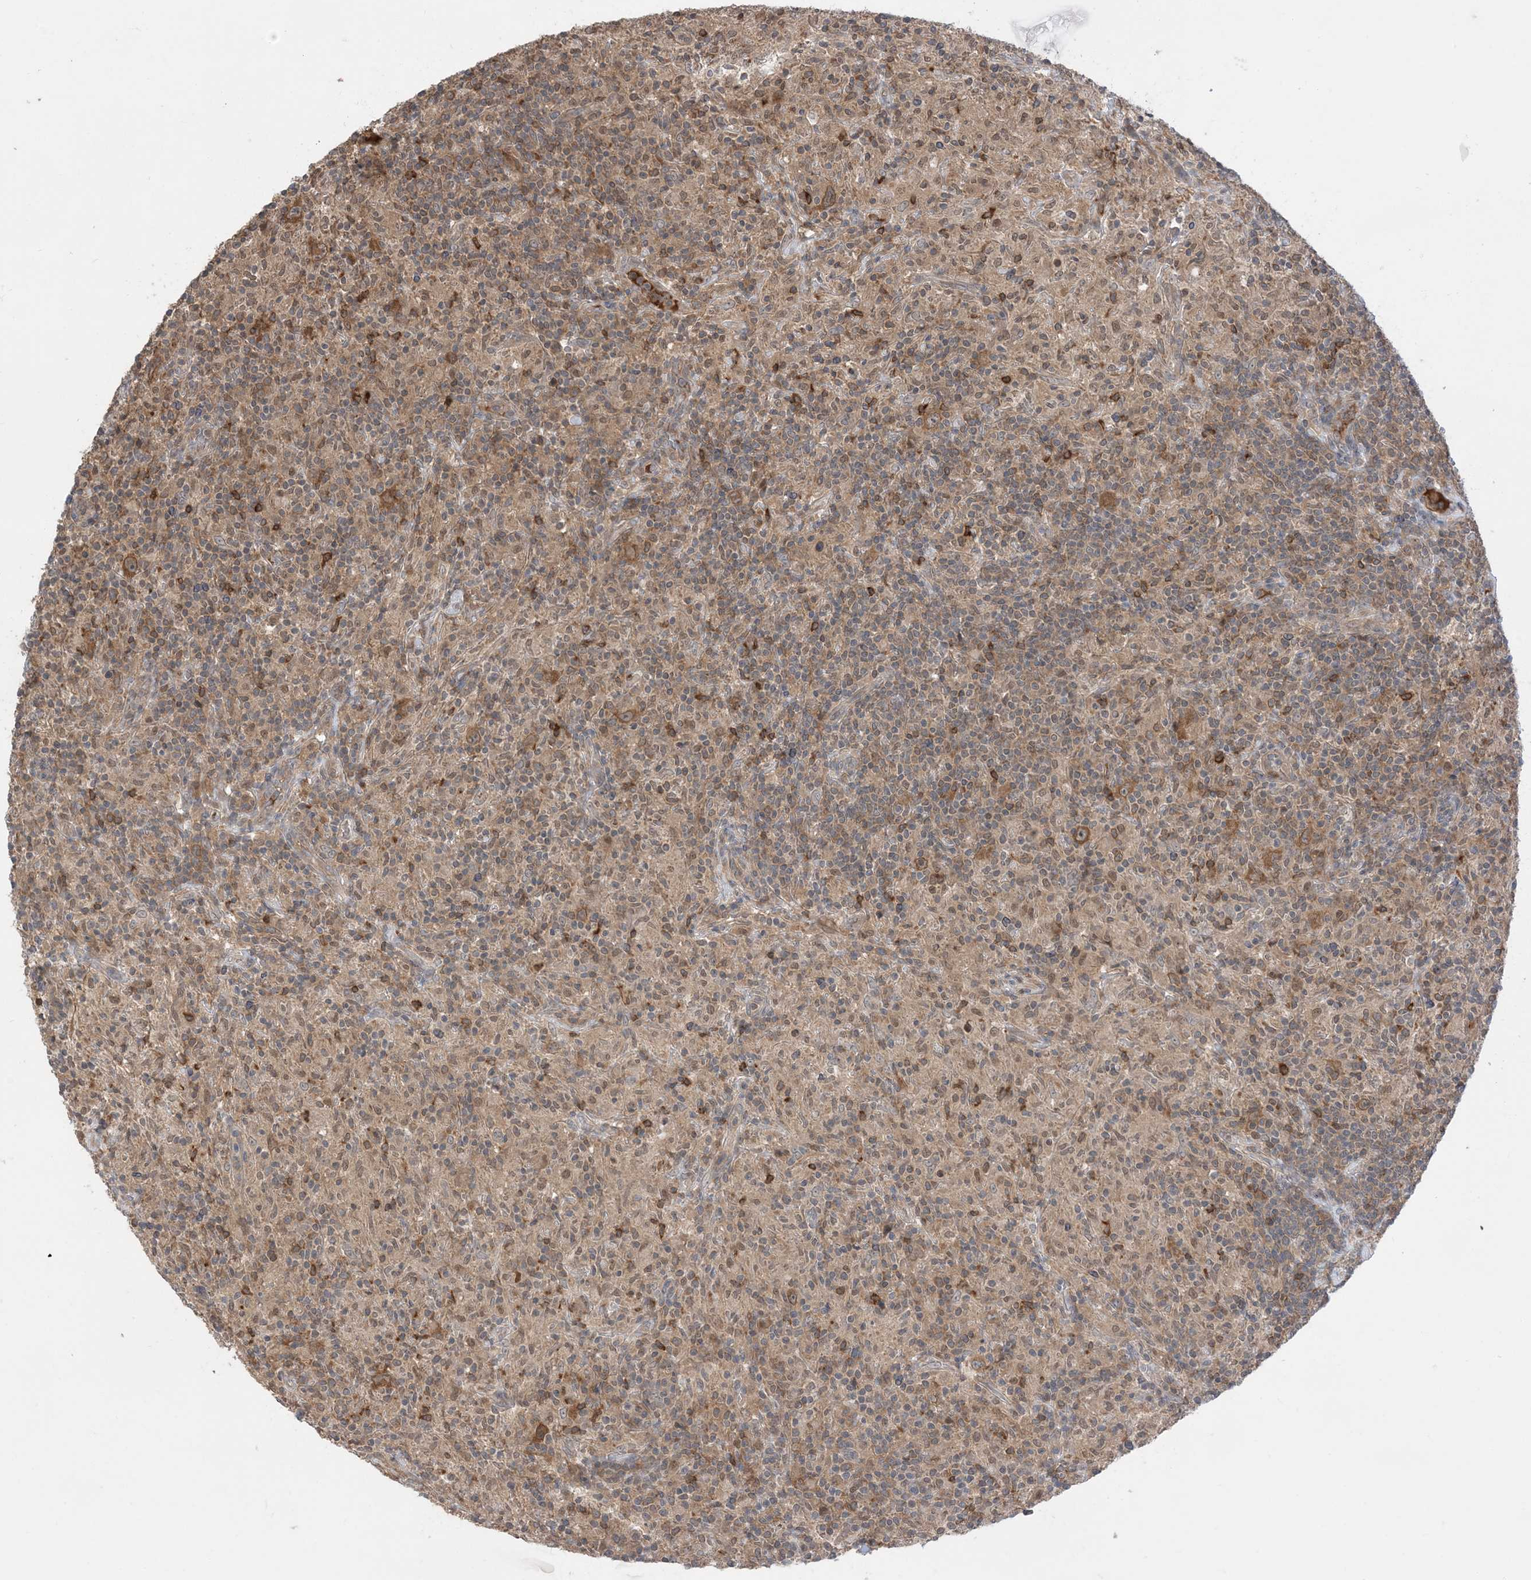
{"staining": {"intensity": "moderate", "quantity": ">75%", "location": "cytoplasmic/membranous"}, "tissue": "lymphoma", "cell_type": "Tumor cells", "image_type": "cancer", "snomed": [{"axis": "morphology", "description": "Hodgkin's disease, NOS"}, {"axis": "topography", "description": "Lymph node"}], "caption": "The image displays staining of lymphoma, revealing moderate cytoplasmic/membranous protein staining (brown color) within tumor cells. The staining was performed using DAB to visualize the protein expression in brown, while the nuclei were stained in blue with hematoxylin (Magnification: 20x).", "gene": "WDR26", "patient": {"sex": "male", "age": 70}}